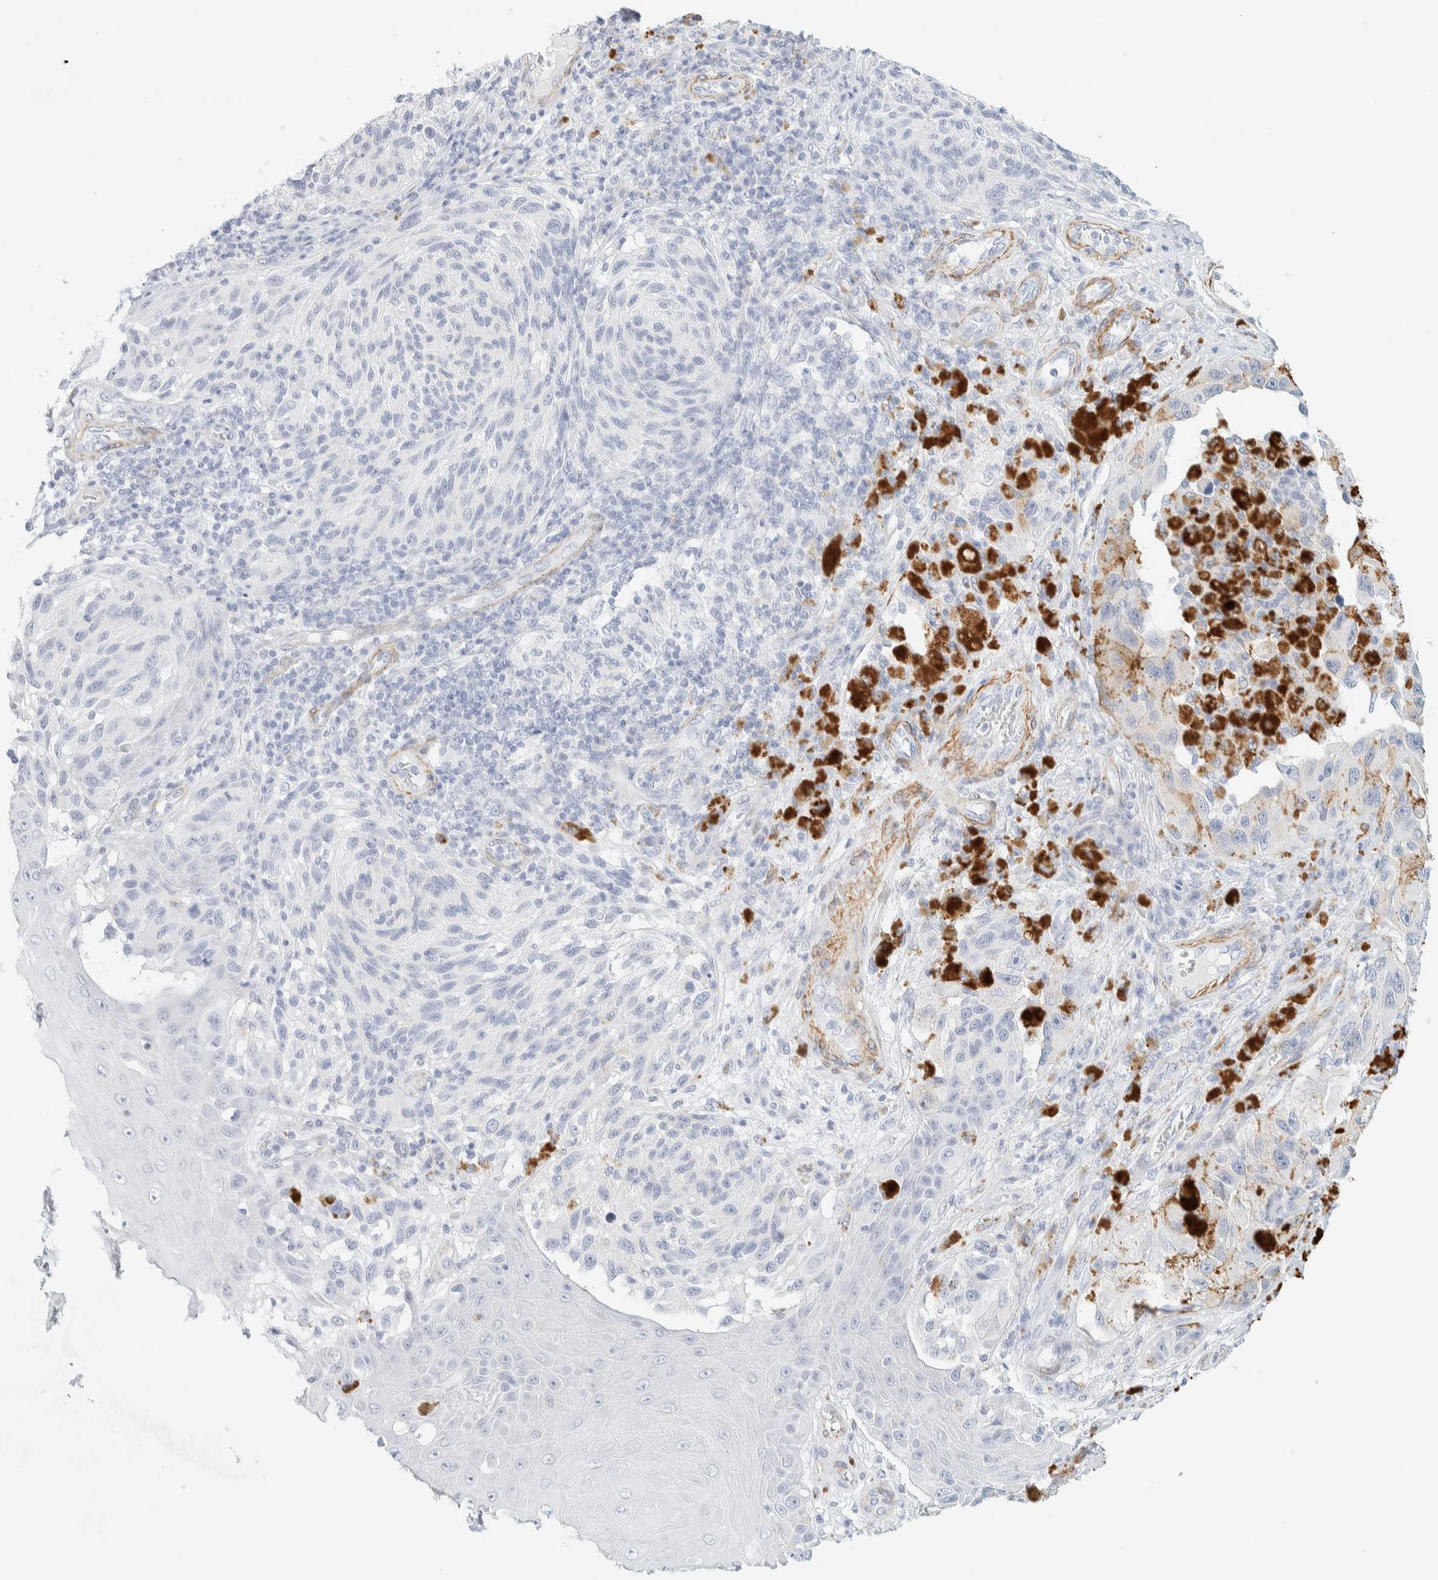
{"staining": {"intensity": "negative", "quantity": "none", "location": "none"}, "tissue": "melanoma", "cell_type": "Tumor cells", "image_type": "cancer", "snomed": [{"axis": "morphology", "description": "Malignant melanoma, NOS"}, {"axis": "topography", "description": "Skin"}], "caption": "DAB (3,3'-diaminobenzidine) immunohistochemical staining of melanoma shows no significant expression in tumor cells.", "gene": "AFMID", "patient": {"sex": "female", "age": 73}}